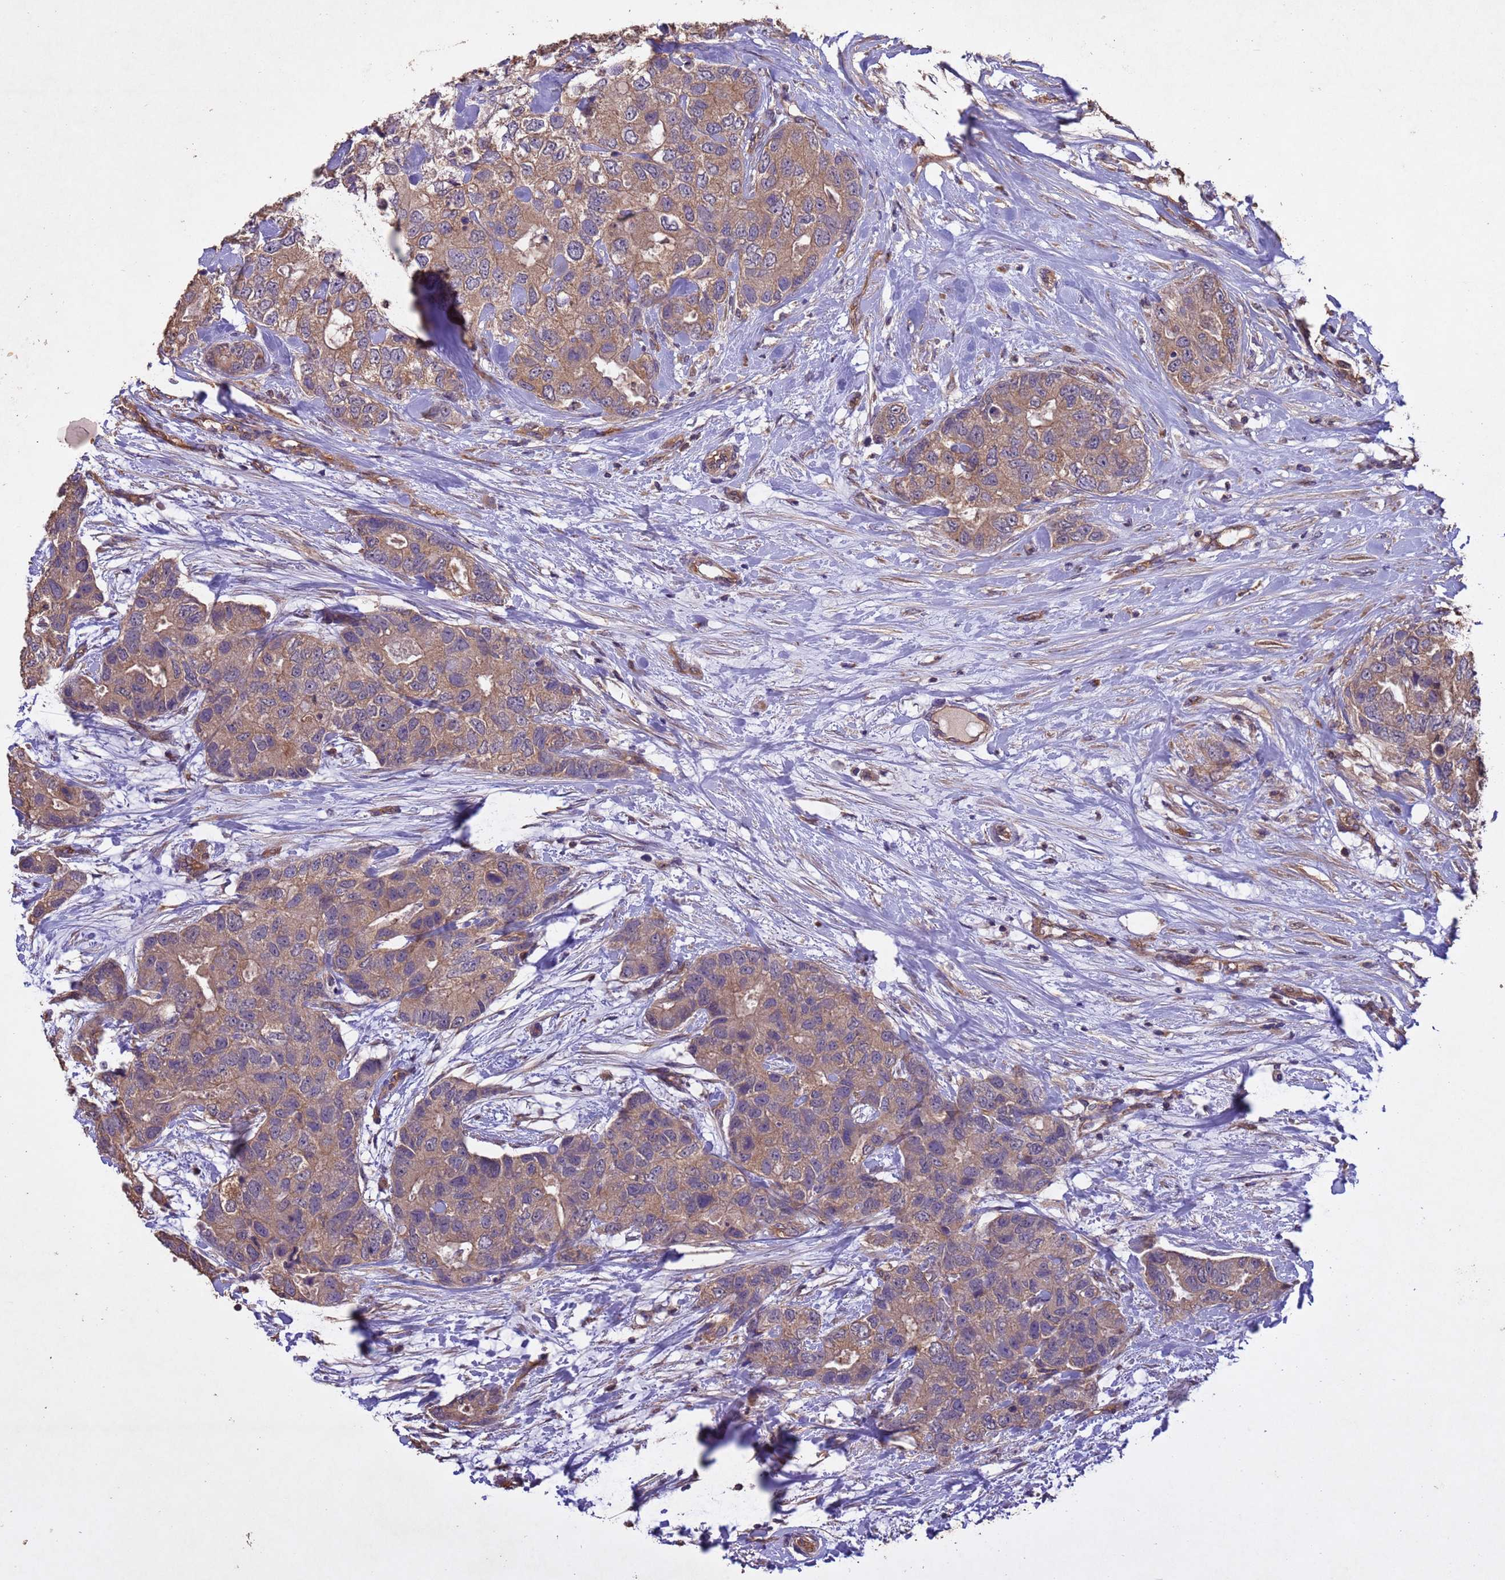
{"staining": {"intensity": "moderate", "quantity": ">75%", "location": "cytoplasmic/membranous"}, "tissue": "breast cancer", "cell_type": "Tumor cells", "image_type": "cancer", "snomed": [{"axis": "morphology", "description": "Duct carcinoma"}, {"axis": "topography", "description": "Breast"}], "caption": "This is a photomicrograph of immunohistochemistry (IHC) staining of breast infiltrating ductal carcinoma, which shows moderate expression in the cytoplasmic/membranous of tumor cells.", "gene": "MTX3", "patient": {"sex": "female", "age": 62}}